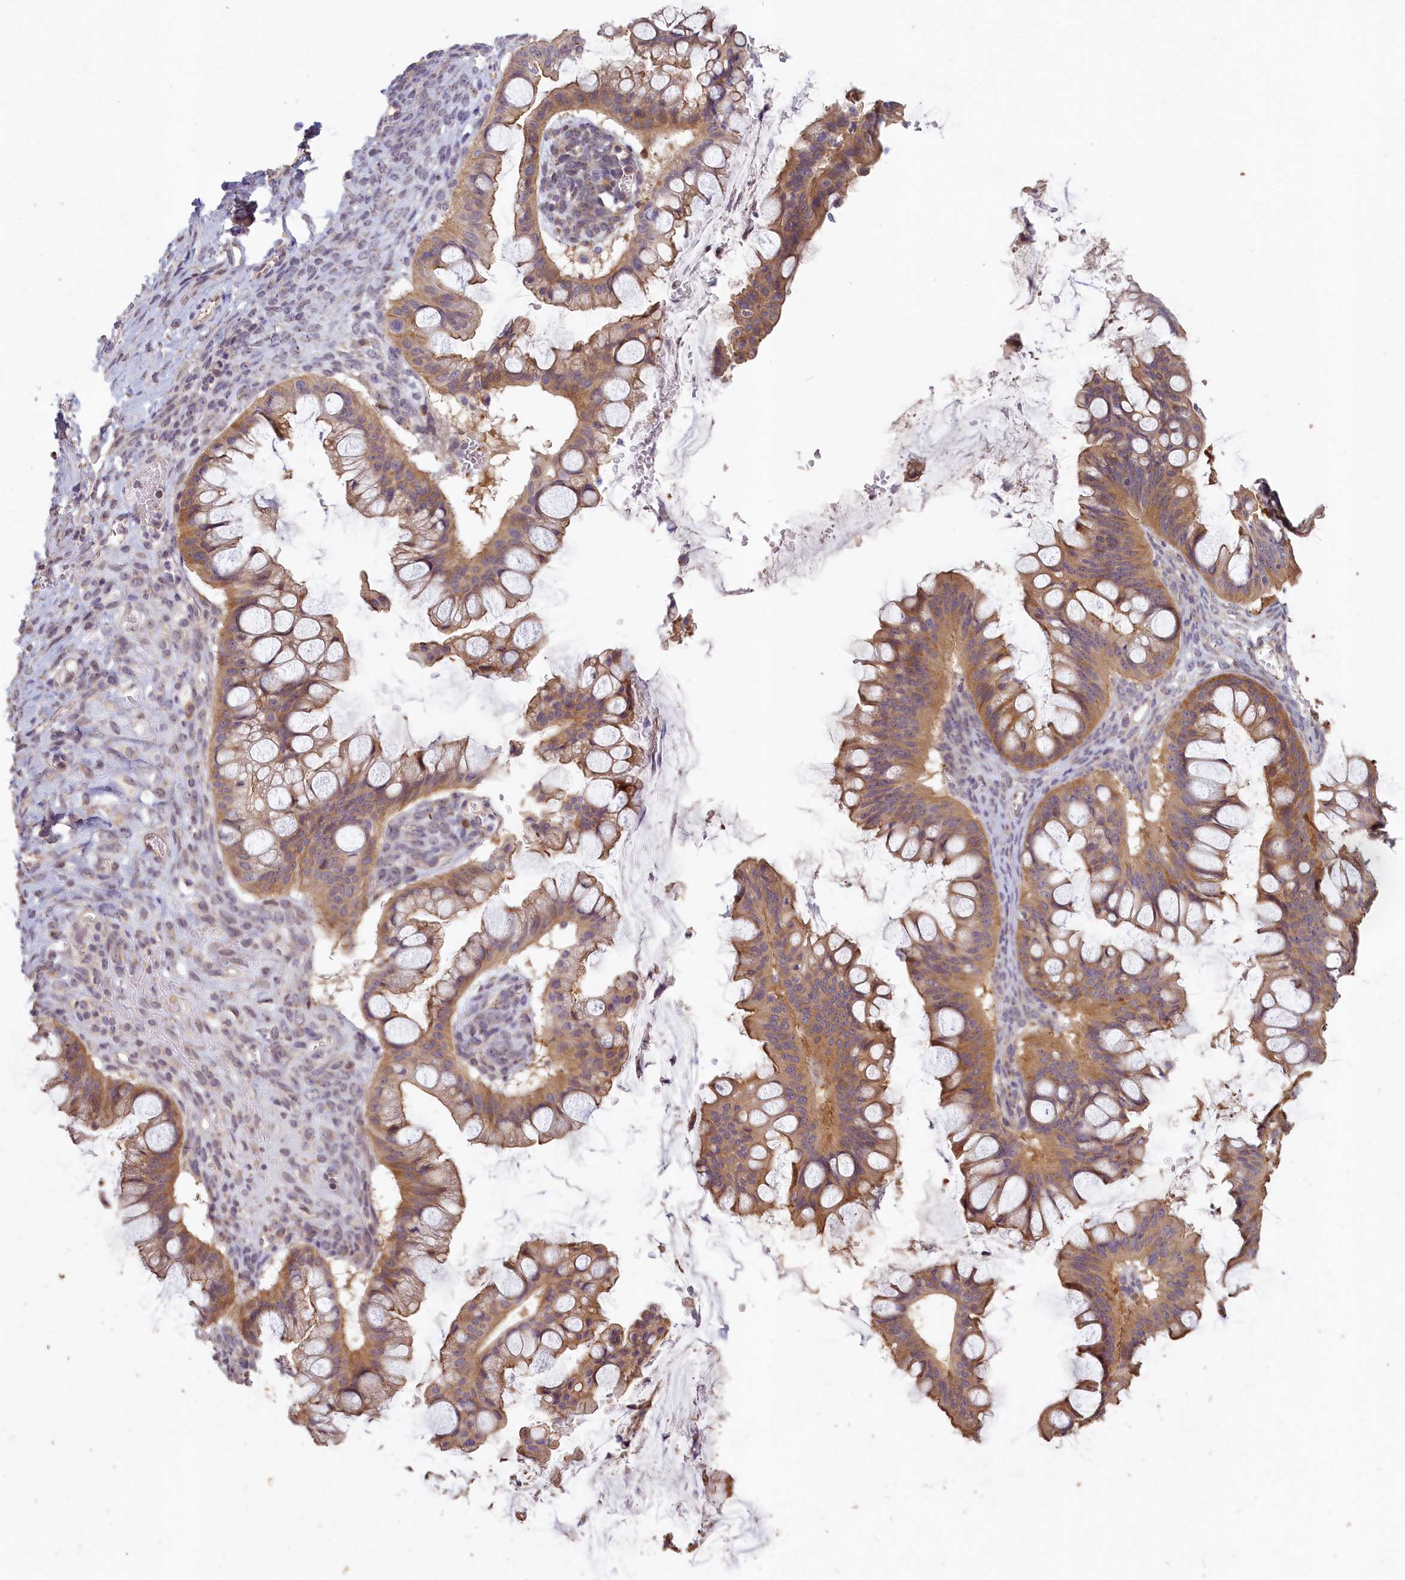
{"staining": {"intensity": "moderate", "quantity": ">75%", "location": "cytoplasmic/membranous"}, "tissue": "ovarian cancer", "cell_type": "Tumor cells", "image_type": "cancer", "snomed": [{"axis": "morphology", "description": "Cystadenocarcinoma, mucinous, NOS"}, {"axis": "topography", "description": "Ovary"}], "caption": "A medium amount of moderate cytoplasmic/membranous expression is present in about >75% of tumor cells in ovarian cancer tissue. (DAB (3,3'-diaminobenzidine) IHC, brown staining for protein, blue staining for nuclei).", "gene": "MADD", "patient": {"sex": "female", "age": 73}}